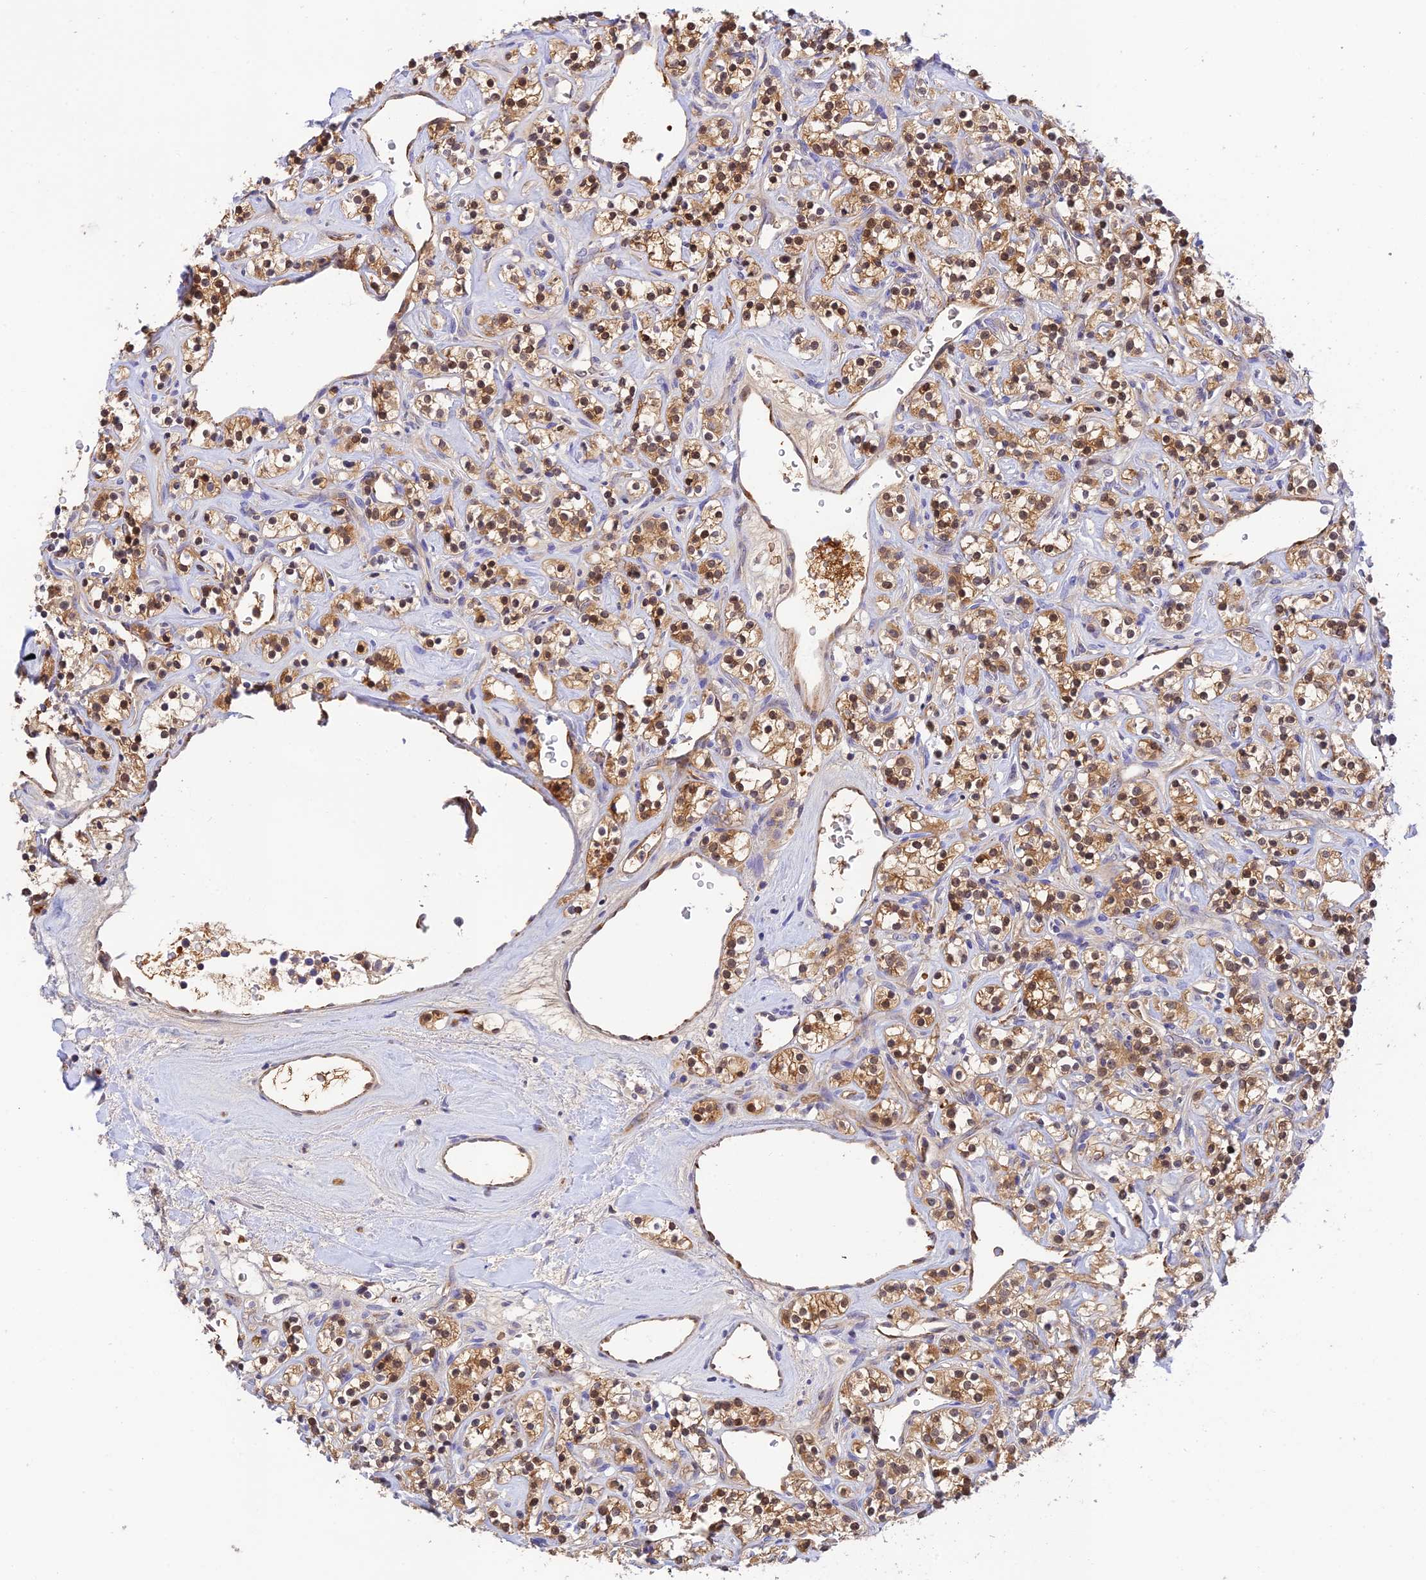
{"staining": {"intensity": "moderate", "quantity": ">75%", "location": "cytoplasmic/membranous,nuclear"}, "tissue": "renal cancer", "cell_type": "Tumor cells", "image_type": "cancer", "snomed": [{"axis": "morphology", "description": "Adenocarcinoma, NOS"}, {"axis": "topography", "description": "Kidney"}], "caption": "About >75% of tumor cells in human renal adenocarcinoma demonstrate moderate cytoplasmic/membranous and nuclear protein positivity as visualized by brown immunohistochemical staining.", "gene": "HDHD2", "patient": {"sex": "male", "age": 77}}